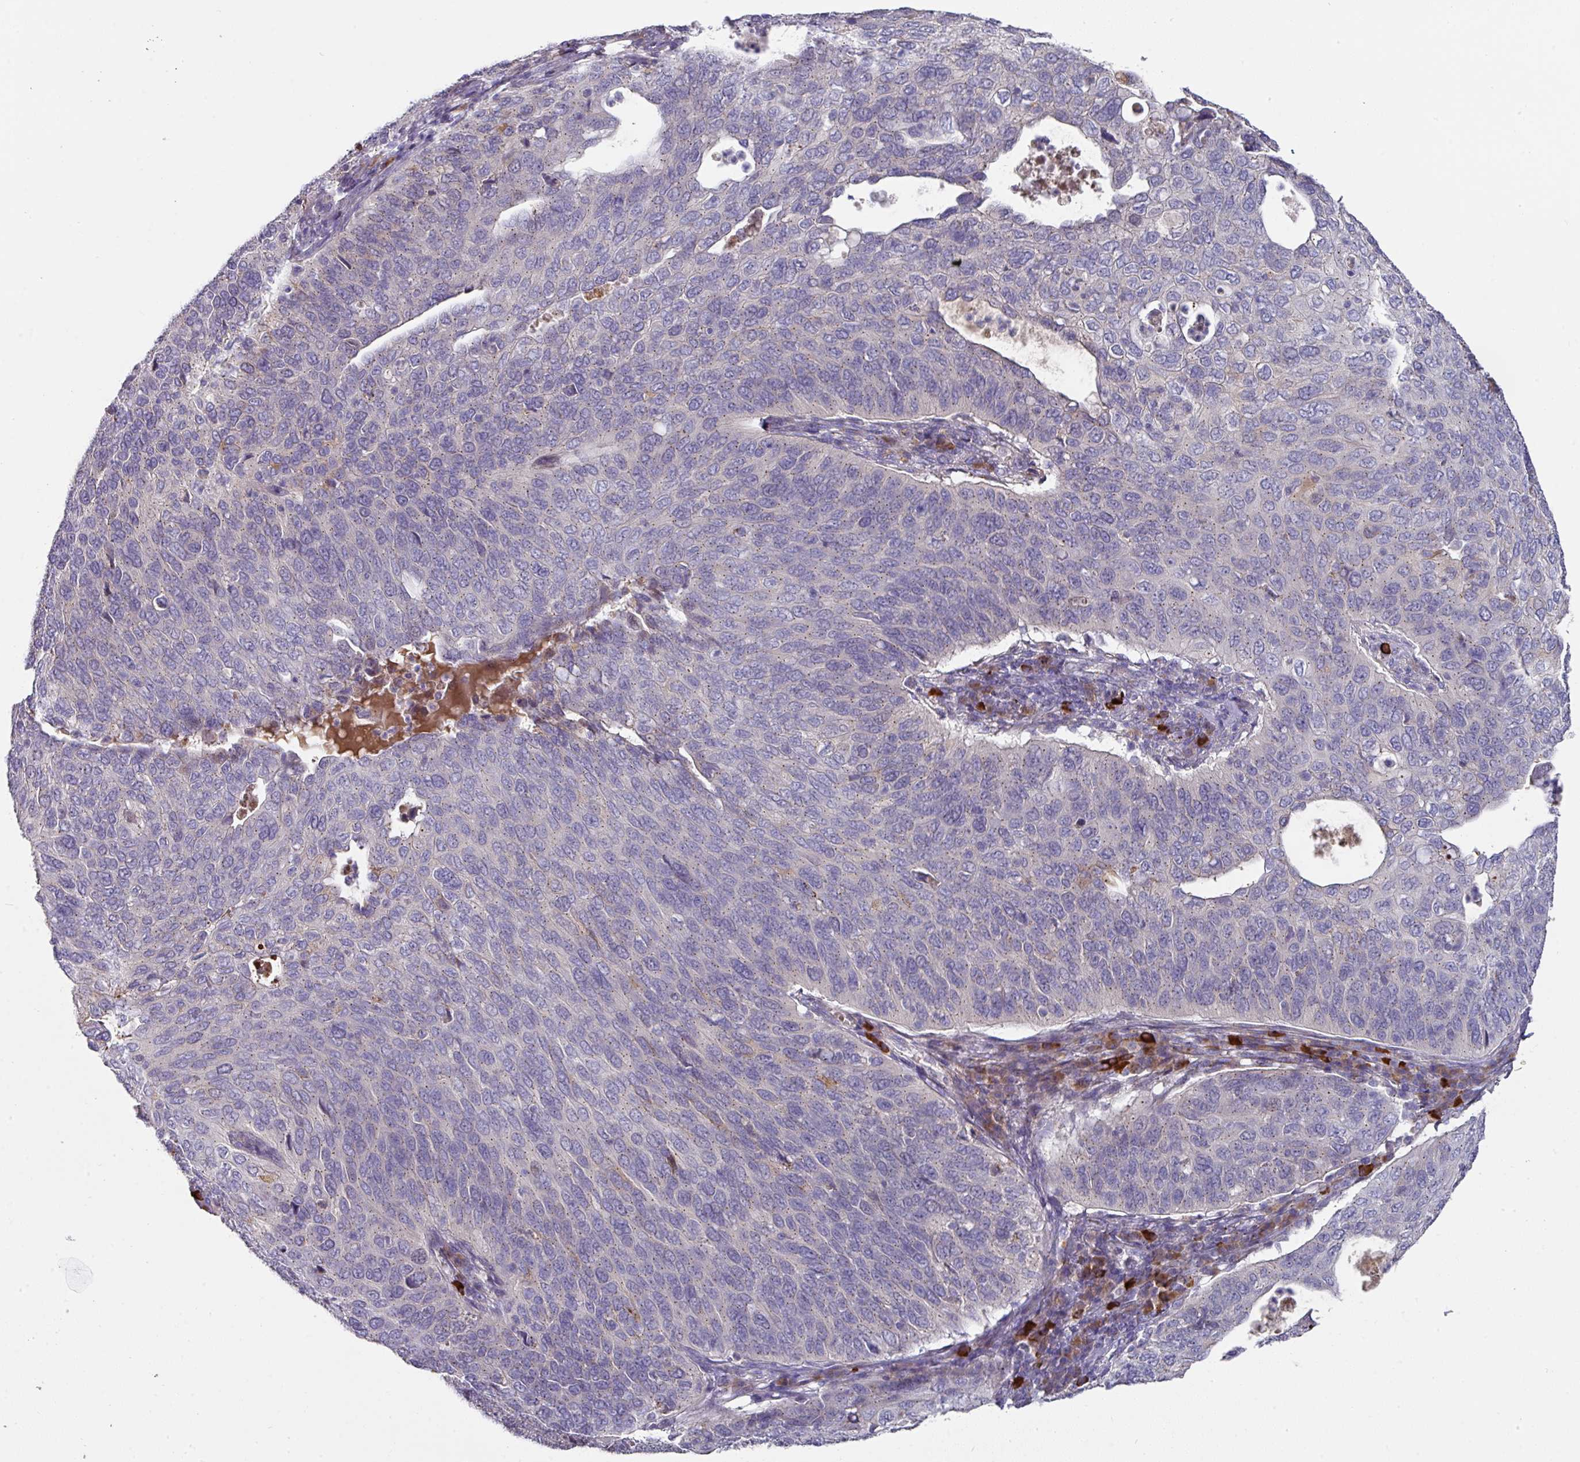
{"staining": {"intensity": "weak", "quantity": "<25%", "location": "cytoplasmic/membranous"}, "tissue": "cervical cancer", "cell_type": "Tumor cells", "image_type": "cancer", "snomed": [{"axis": "morphology", "description": "Squamous cell carcinoma, NOS"}, {"axis": "topography", "description": "Cervix"}], "caption": "Protein analysis of cervical squamous cell carcinoma exhibits no significant staining in tumor cells.", "gene": "IL4R", "patient": {"sex": "female", "age": 36}}